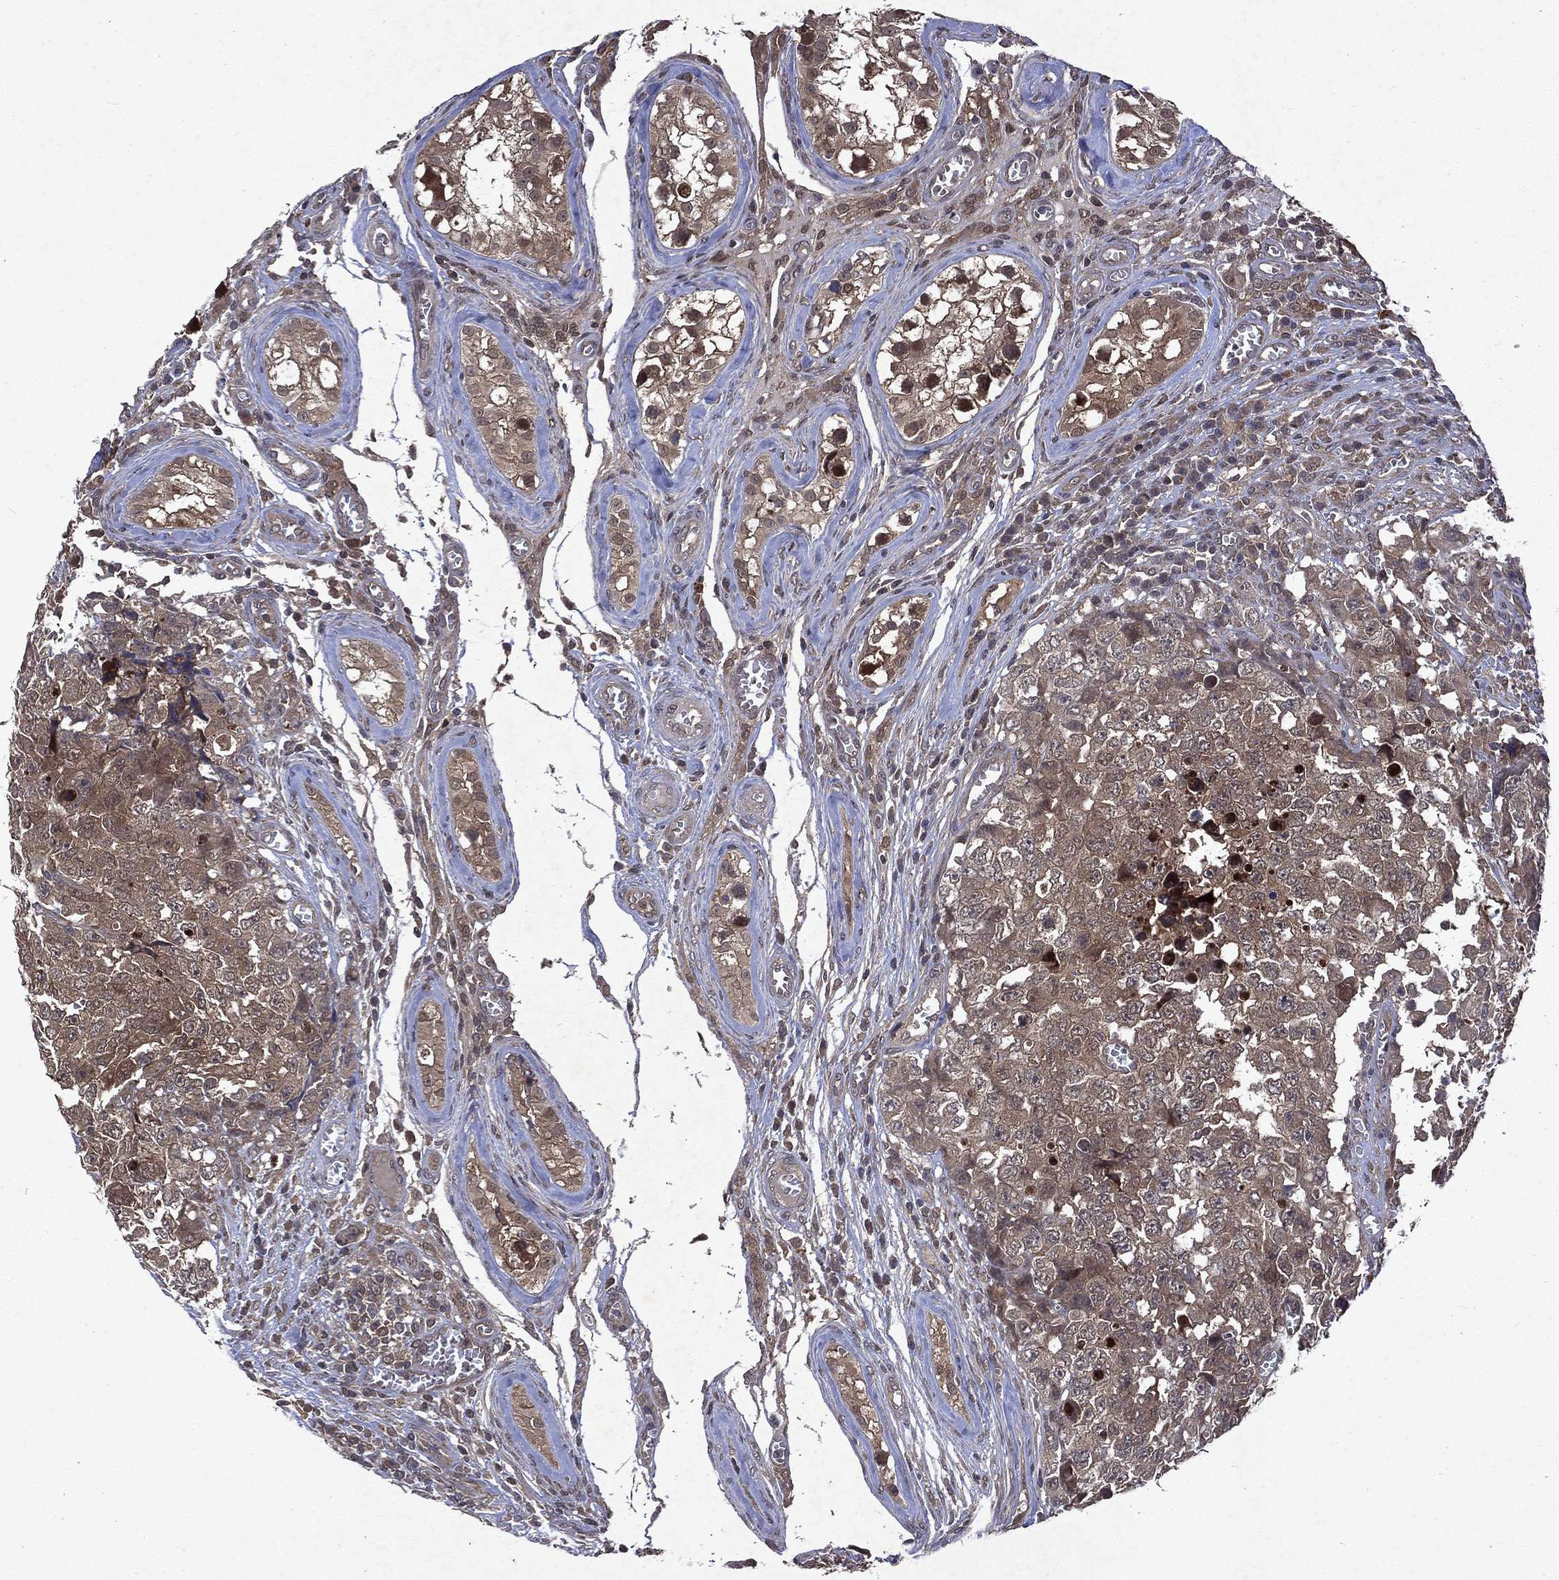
{"staining": {"intensity": "weak", "quantity": ">75%", "location": "cytoplasmic/membranous"}, "tissue": "testis cancer", "cell_type": "Tumor cells", "image_type": "cancer", "snomed": [{"axis": "morphology", "description": "Carcinoma, Embryonal, NOS"}, {"axis": "topography", "description": "Testis"}], "caption": "IHC photomicrograph of neoplastic tissue: testis embryonal carcinoma stained using immunohistochemistry (IHC) reveals low levels of weak protein expression localized specifically in the cytoplasmic/membranous of tumor cells, appearing as a cytoplasmic/membranous brown color.", "gene": "MTAP", "patient": {"sex": "male", "age": 23}}